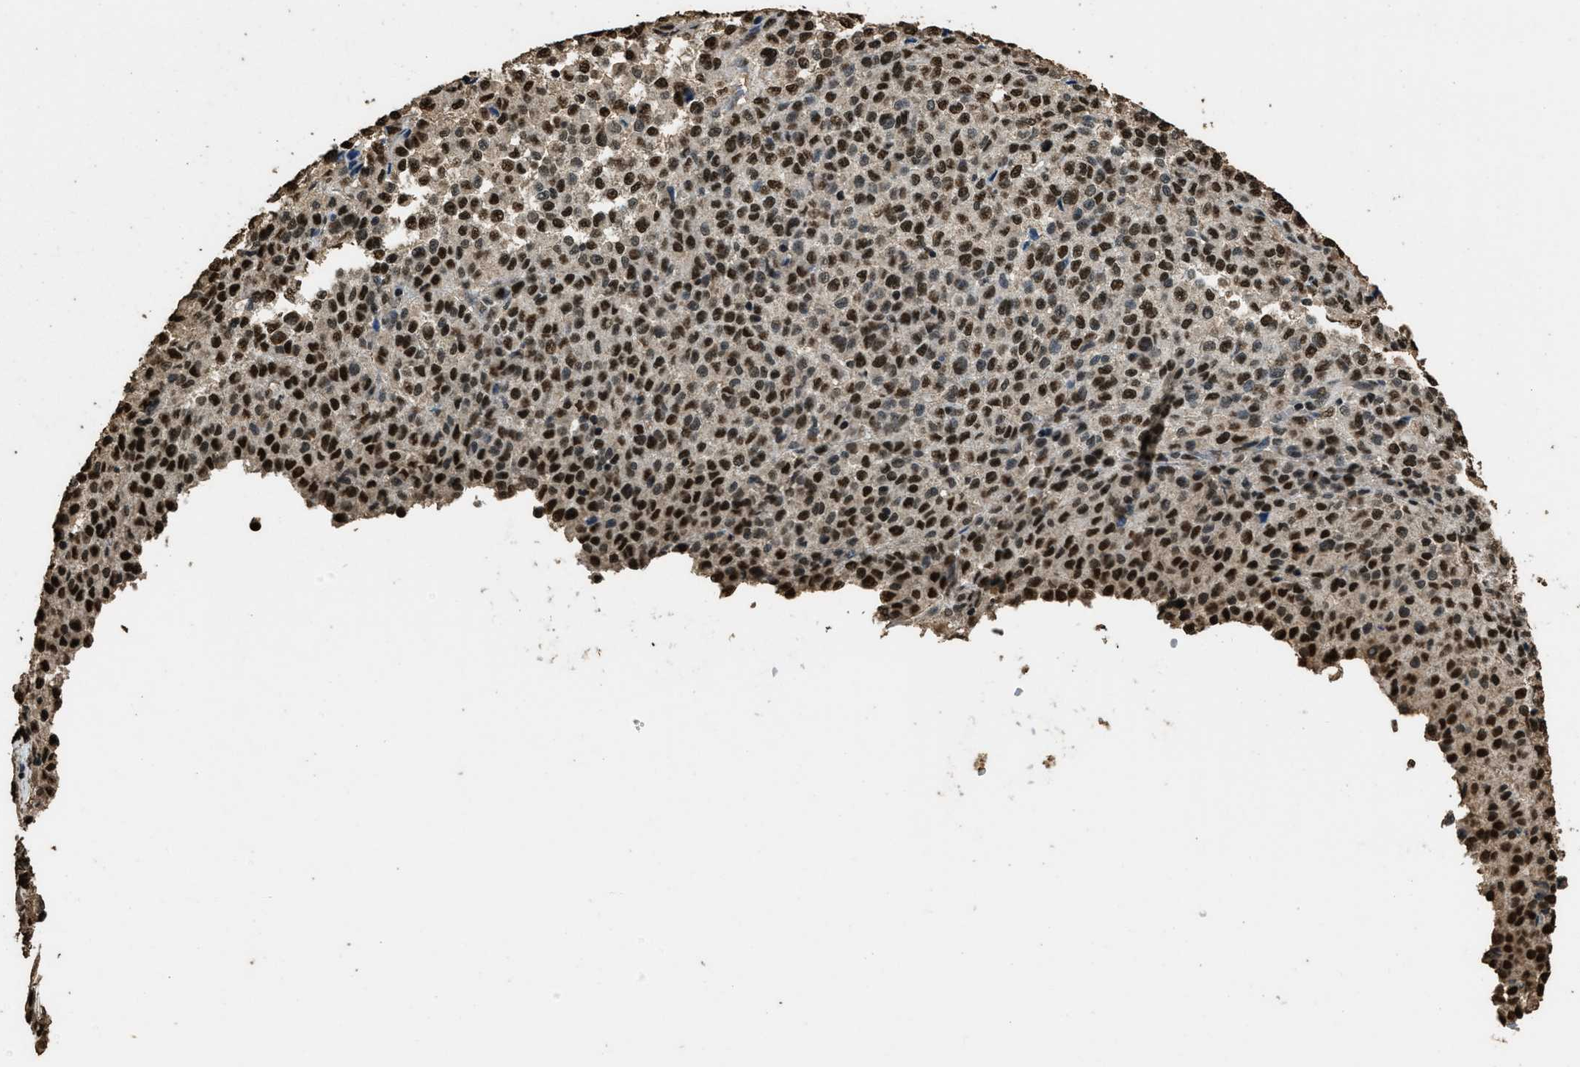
{"staining": {"intensity": "strong", "quantity": ">75%", "location": "nuclear"}, "tissue": "melanoma", "cell_type": "Tumor cells", "image_type": "cancer", "snomed": [{"axis": "morphology", "description": "Malignant melanoma, Metastatic site"}, {"axis": "topography", "description": "Pancreas"}], "caption": "There is high levels of strong nuclear expression in tumor cells of malignant melanoma (metastatic site), as demonstrated by immunohistochemical staining (brown color).", "gene": "MYB", "patient": {"sex": "female", "age": 30}}